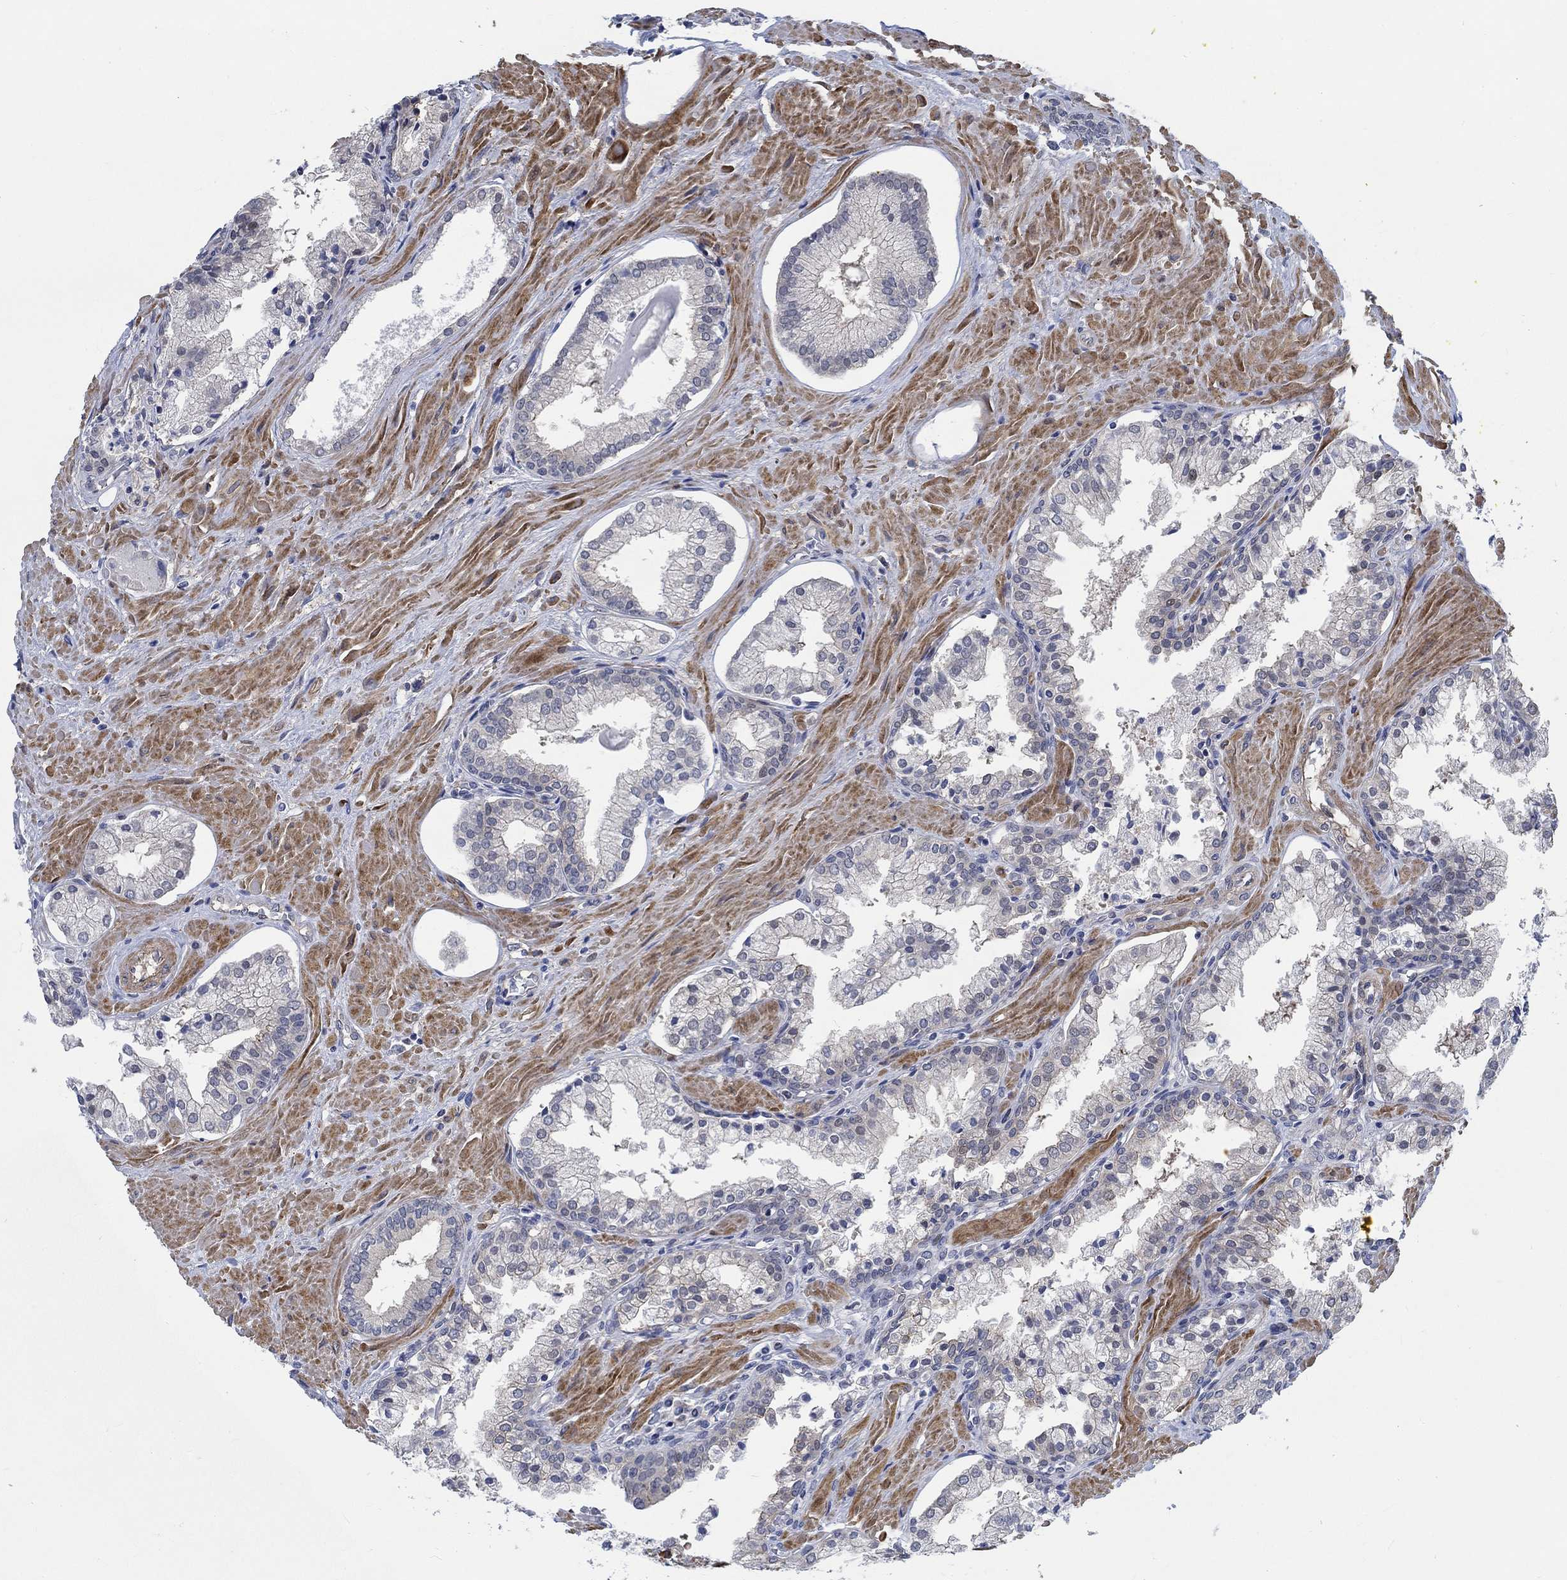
{"staining": {"intensity": "negative", "quantity": "none", "location": "none"}, "tissue": "prostate cancer", "cell_type": "Tumor cells", "image_type": "cancer", "snomed": [{"axis": "morphology", "description": "Adenocarcinoma, NOS"}, {"axis": "topography", "description": "Prostate and seminal vesicle, NOS"}, {"axis": "topography", "description": "Prostate"}], "caption": "Human adenocarcinoma (prostate) stained for a protein using IHC displays no expression in tumor cells.", "gene": "KCNH8", "patient": {"sex": "male", "age": 44}}